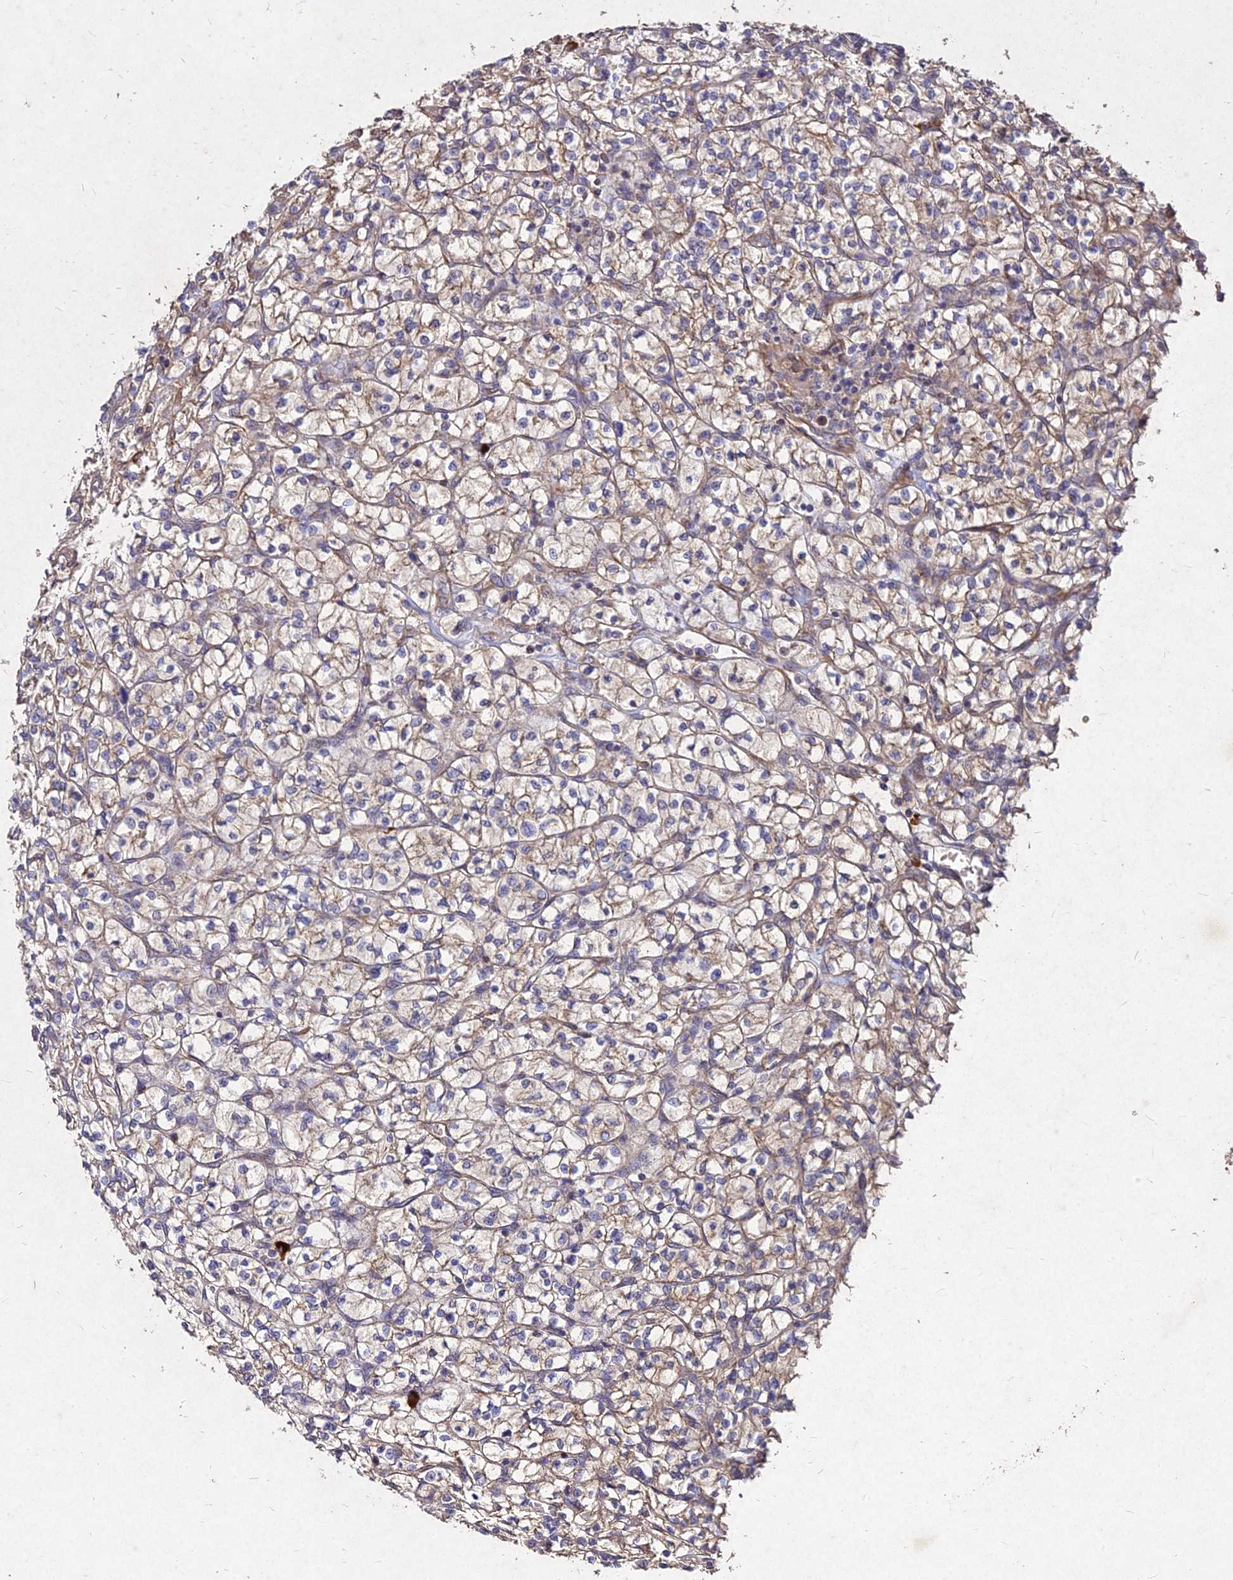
{"staining": {"intensity": "weak", "quantity": ">75%", "location": "cytoplasmic/membranous"}, "tissue": "renal cancer", "cell_type": "Tumor cells", "image_type": "cancer", "snomed": [{"axis": "morphology", "description": "Adenocarcinoma, NOS"}, {"axis": "topography", "description": "Kidney"}], "caption": "A high-resolution image shows IHC staining of adenocarcinoma (renal), which shows weak cytoplasmic/membranous positivity in approximately >75% of tumor cells.", "gene": "SKA1", "patient": {"sex": "female", "age": 64}}